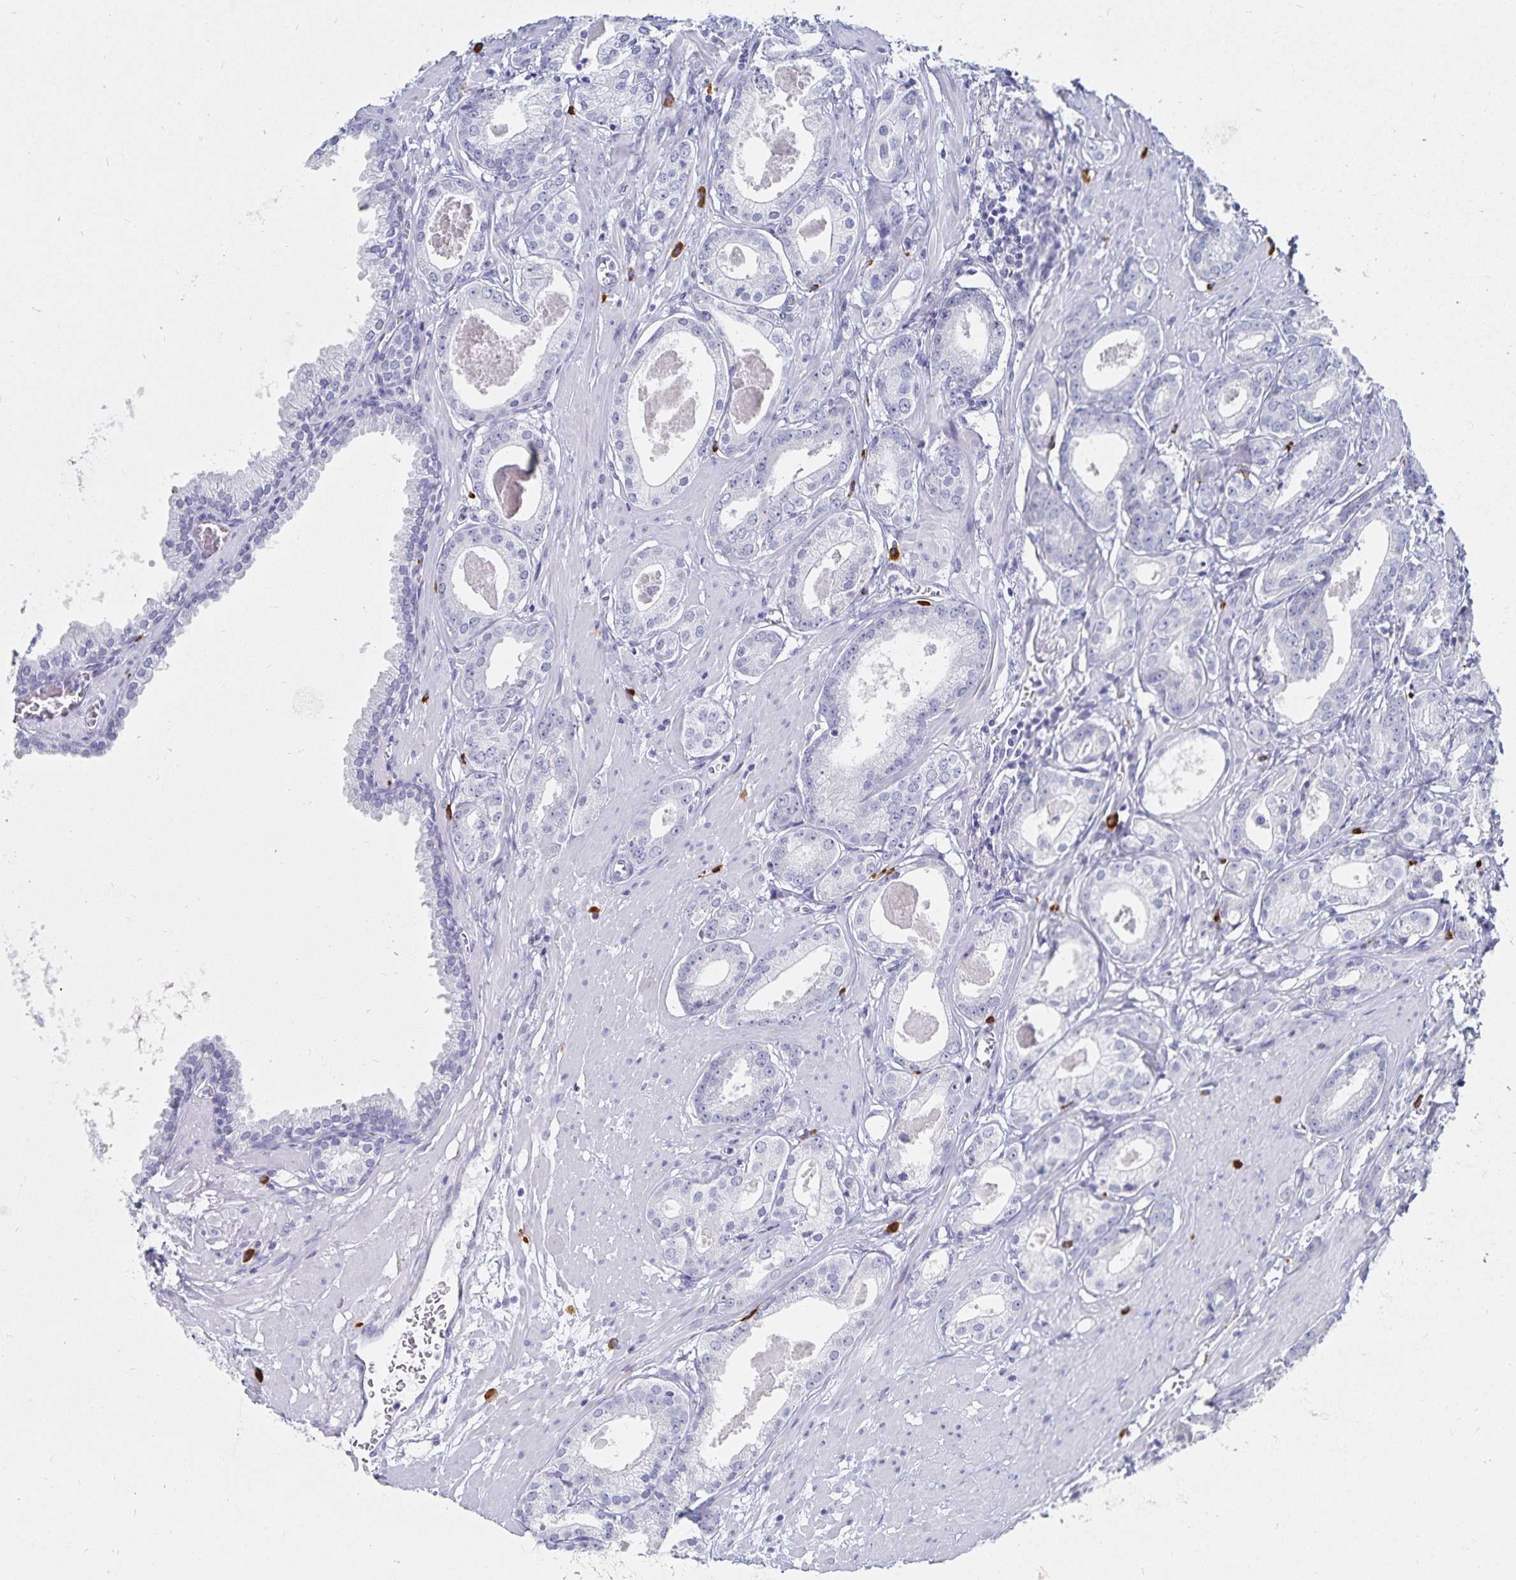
{"staining": {"intensity": "negative", "quantity": "none", "location": "none"}, "tissue": "prostate cancer", "cell_type": "Tumor cells", "image_type": "cancer", "snomed": [{"axis": "morphology", "description": "Adenocarcinoma, NOS"}, {"axis": "morphology", "description": "Adenocarcinoma, Low grade"}, {"axis": "topography", "description": "Prostate"}], "caption": "An immunohistochemistry histopathology image of prostate cancer (low-grade adenocarcinoma) is shown. There is no staining in tumor cells of prostate cancer (low-grade adenocarcinoma).", "gene": "TNIP1", "patient": {"sex": "male", "age": 64}}